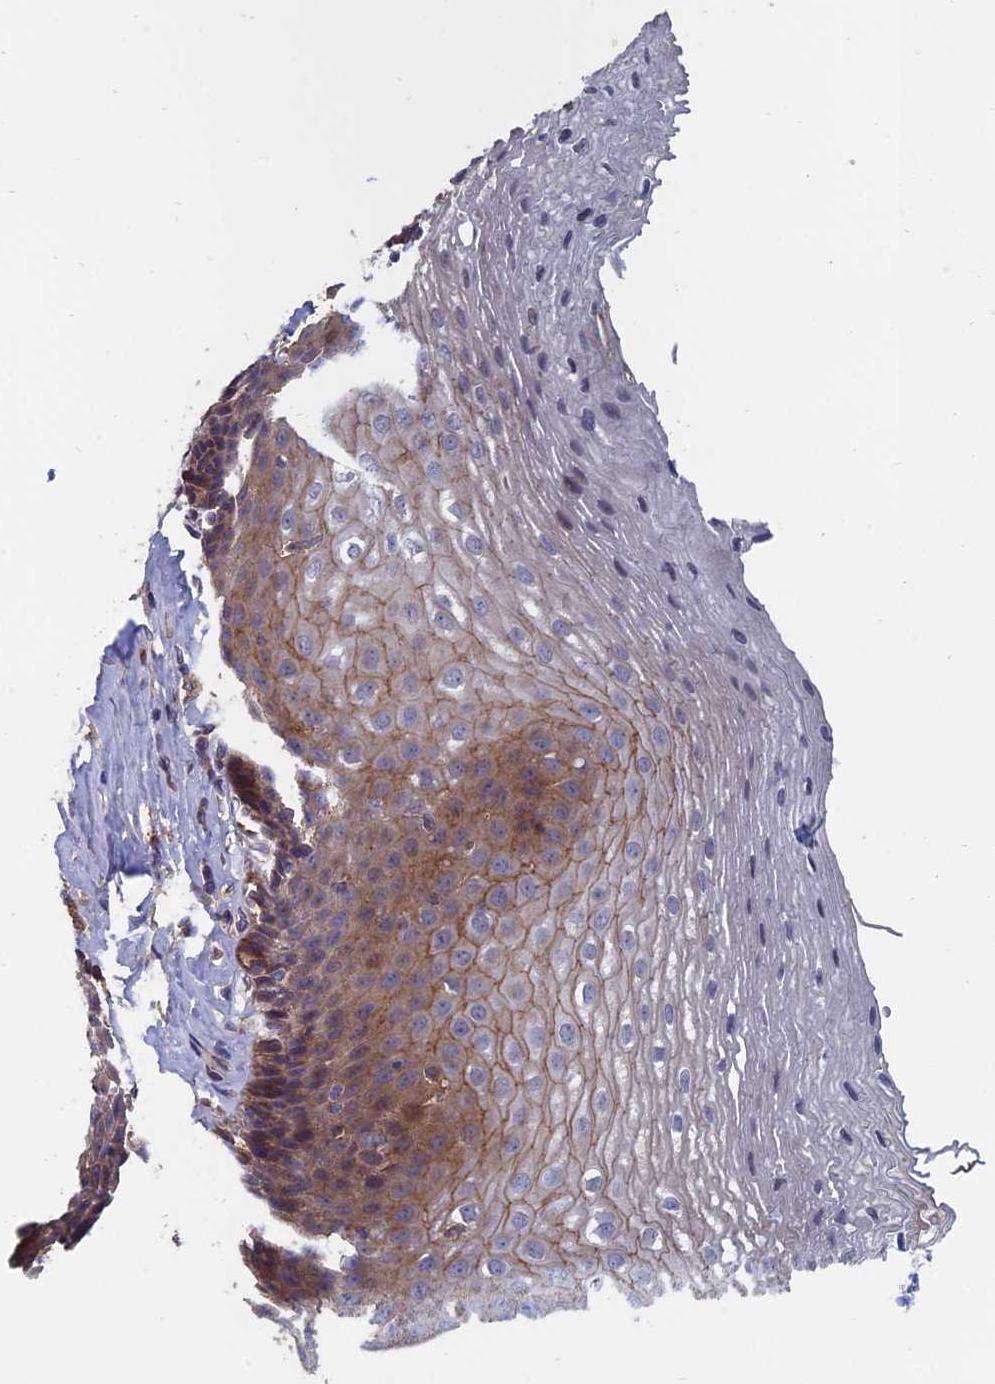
{"staining": {"intensity": "moderate", "quantity": "<25%", "location": "cytoplasmic/membranous"}, "tissue": "esophagus", "cell_type": "Squamous epithelial cells", "image_type": "normal", "snomed": [{"axis": "morphology", "description": "Normal tissue, NOS"}, {"axis": "topography", "description": "Esophagus"}], "caption": "High-magnification brightfield microscopy of benign esophagus stained with DAB (3,3'-diaminobenzidine) (brown) and counterstained with hematoxylin (blue). squamous epithelial cells exhibit moderate cytoplasmic/membranous positivity is seen in about<25% of cells.", "gene": "SLC33A1", "patient": {"sex": "female", "age": 66}}